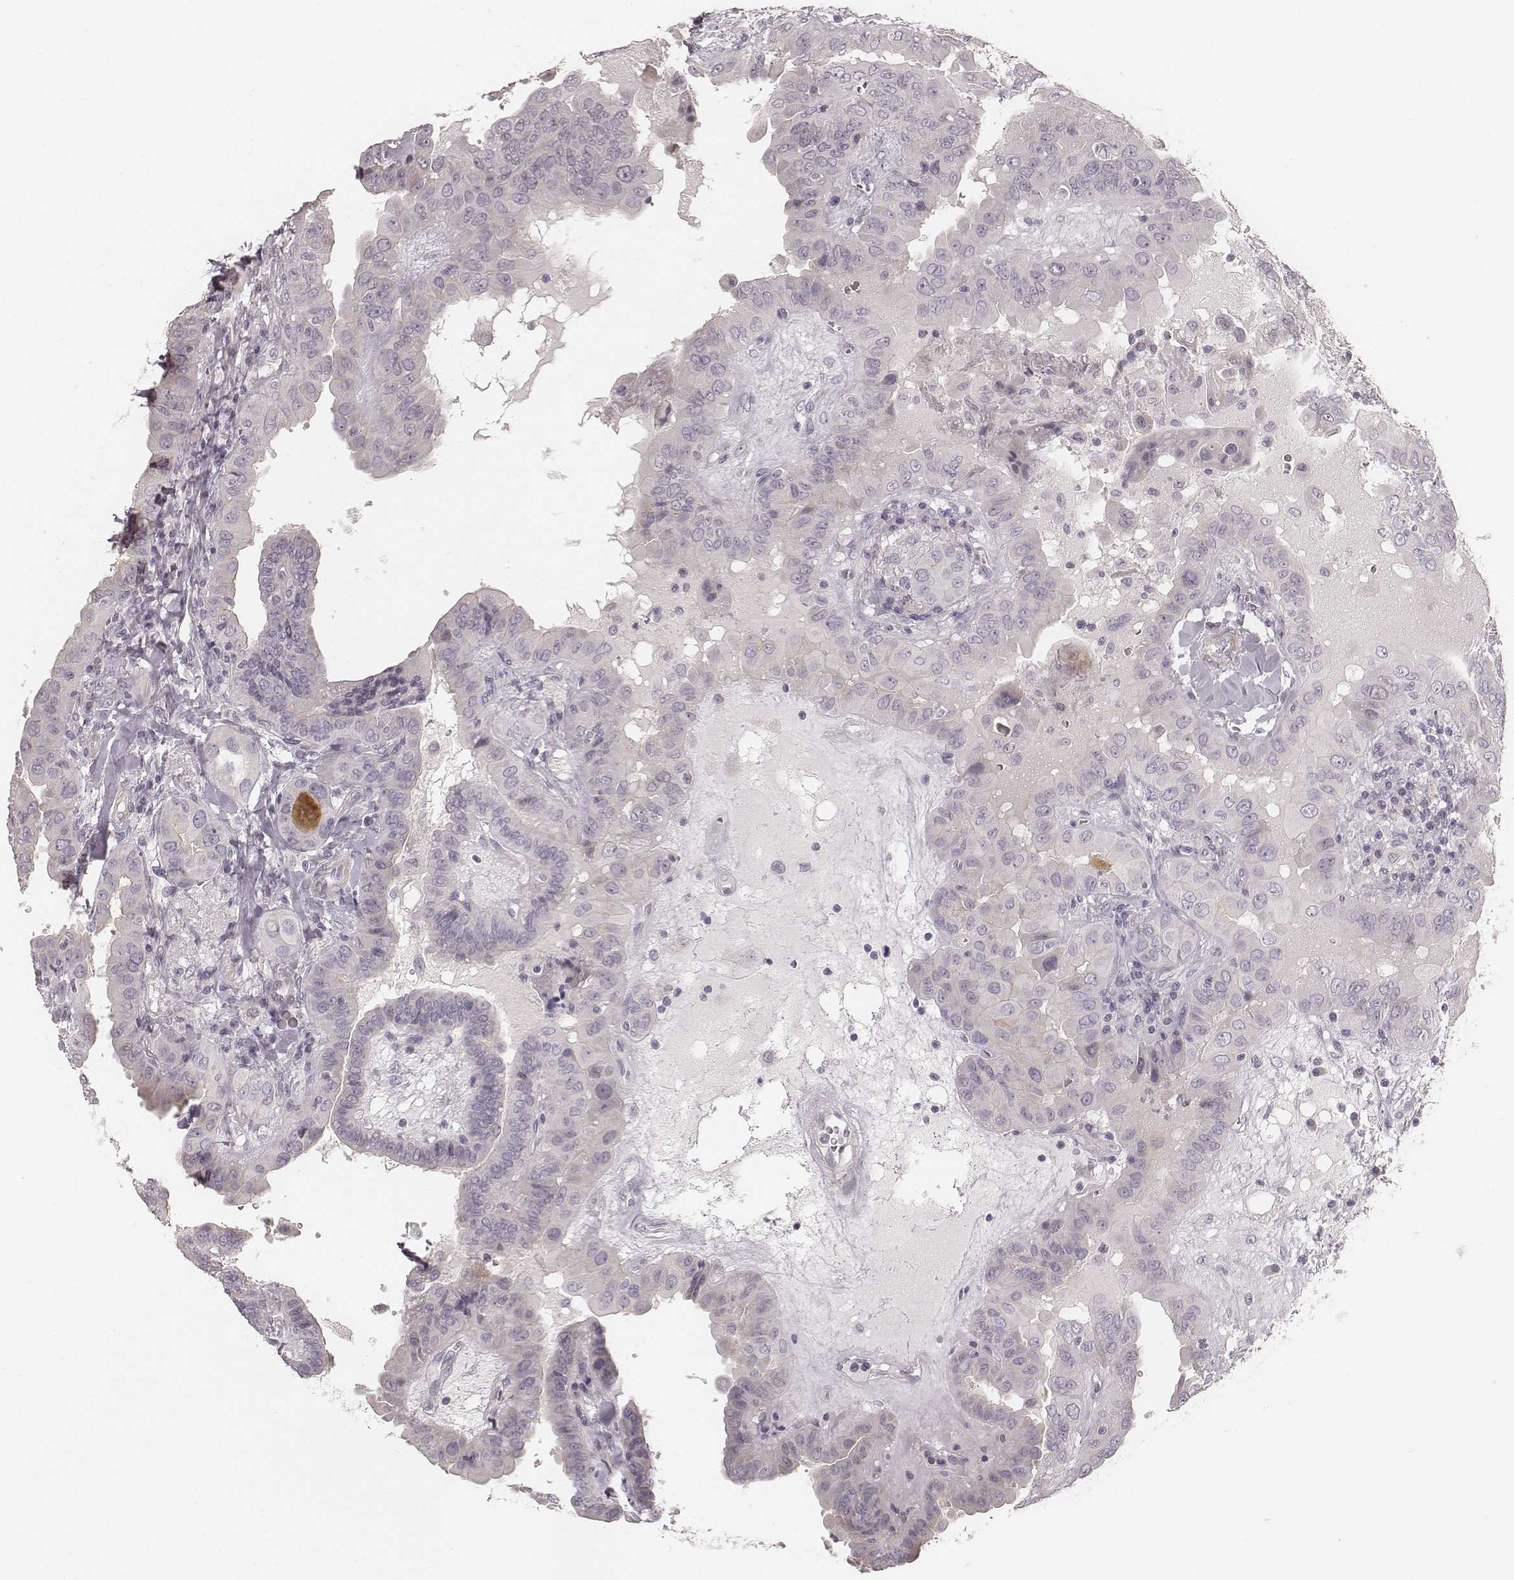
{"staining": {"intensity": "negative", "quantity": "none", "location": "none"}, "tissue": "thyroid cancer", "cell_type": "Tumor cells", "image_type": "cancer", "snomed": [{"axis": "morphology", "description": "Papillary adenocarcinoma, NOS"}, {"axis": "topography", "description": "Thyroid gland"}], "caption": "DAB (3,3'-diaminobenzidine) immunohistochemical staining of thyroid cancer (papillary adenocarcinoma) reveals no significant expression in tumor cells.", "gene": "SPATA24", "patient": {"sex": "female", "age": 37}}